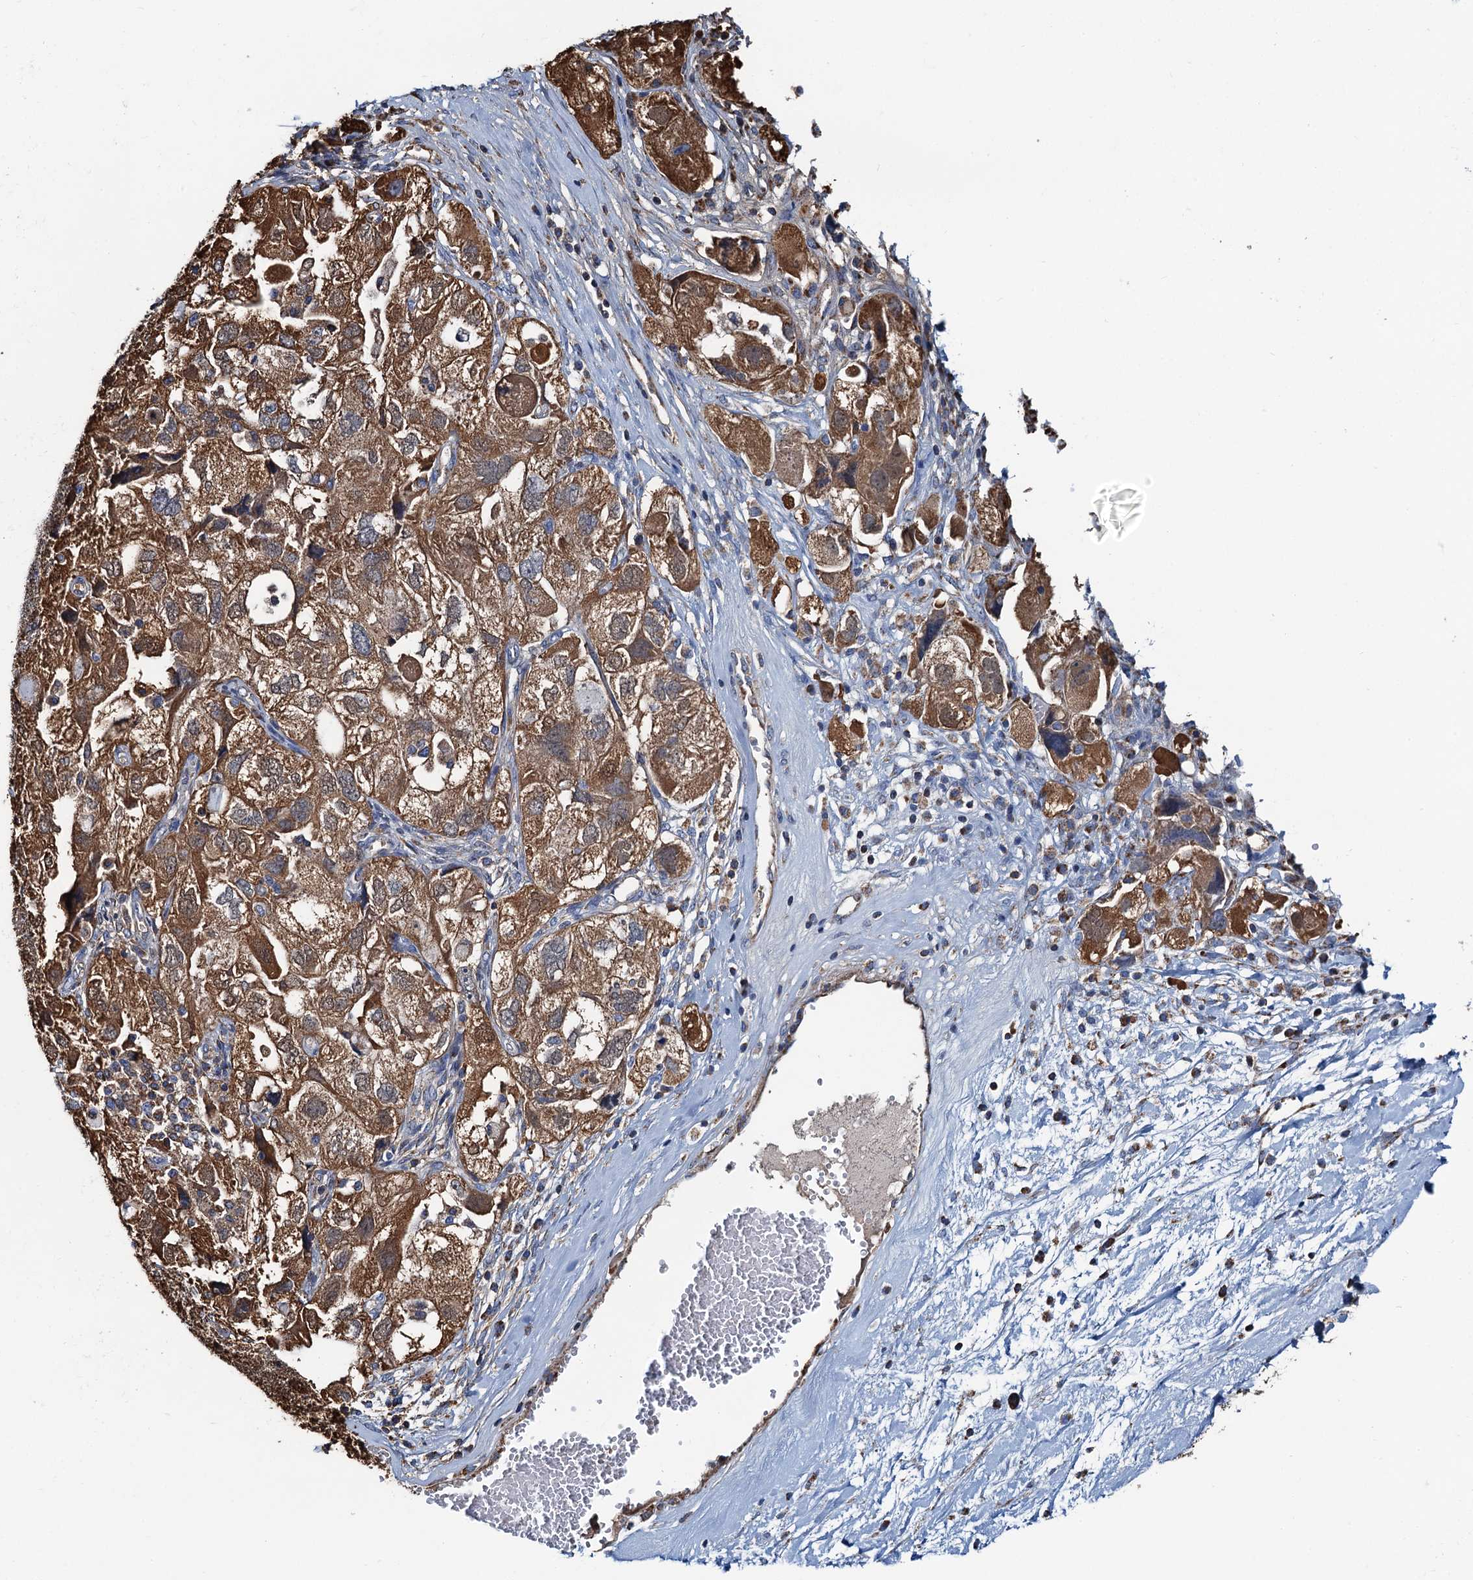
{"staining": {"intensity": "strong", "quantity": ">75%", "location": "cytoplasmic/membranous"}, "tissue": "ovarian cancer", "cell_type": "Tumor cells", "image_type": "cancer", "snomed": [{"axis": "morphology", "description": "Carcinoma, NOS"}, {"axis": "morphology", "description": "Cystadenocarcinoma, serous, NOS"}, {"axis": "topography", "description": "Ovary"}], "caption": "The immunohistochemical stain shows strong cytoplasmic/membranous expression in tumor cells of serous cystadenocarcinoma (ovarian) tissue.", "gene": "AAGAB", "patient": {"sex": "female", "age": 69}}